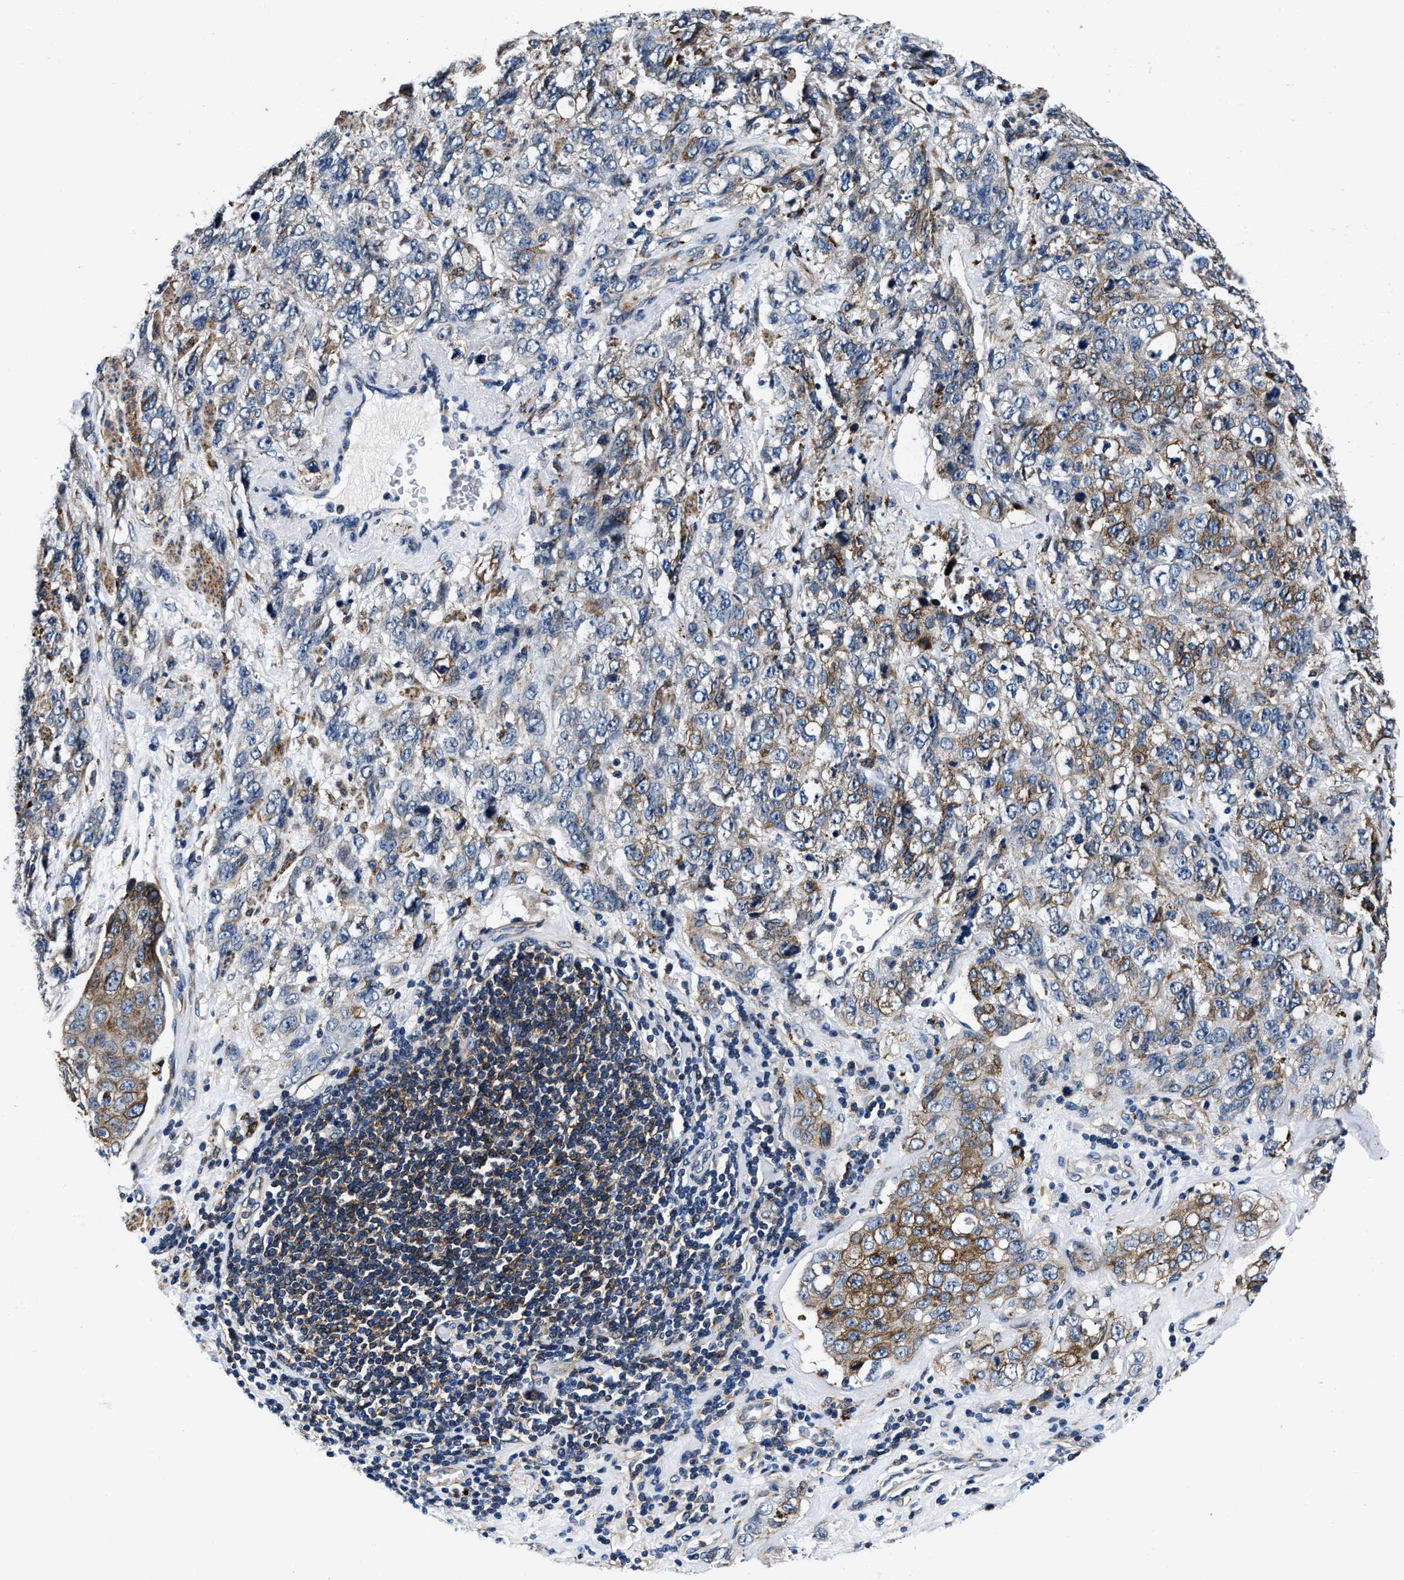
{"staining": {"intensity": "moderate", "quantity": "<25%", "location": "cytoplasmic/membranous"}, "tissue": "stomach cancer", "cell_type": "Tumor cells", "image_type": "cancer", "snomed": [{"axis": "morphology", "description": "Adenocarcinoma, NOS"}, {"axis": "topography", "description": "Stomach"}], "caption": "Immunohistochemical staining of human adenocarcinoma (stomach) demonstrates low levels of moderate cytoplasmic/membranous expression in approximately <25% of tumor cells.", "gene": "C2orf66", "patient": {"sex": "male", "age": 48}}